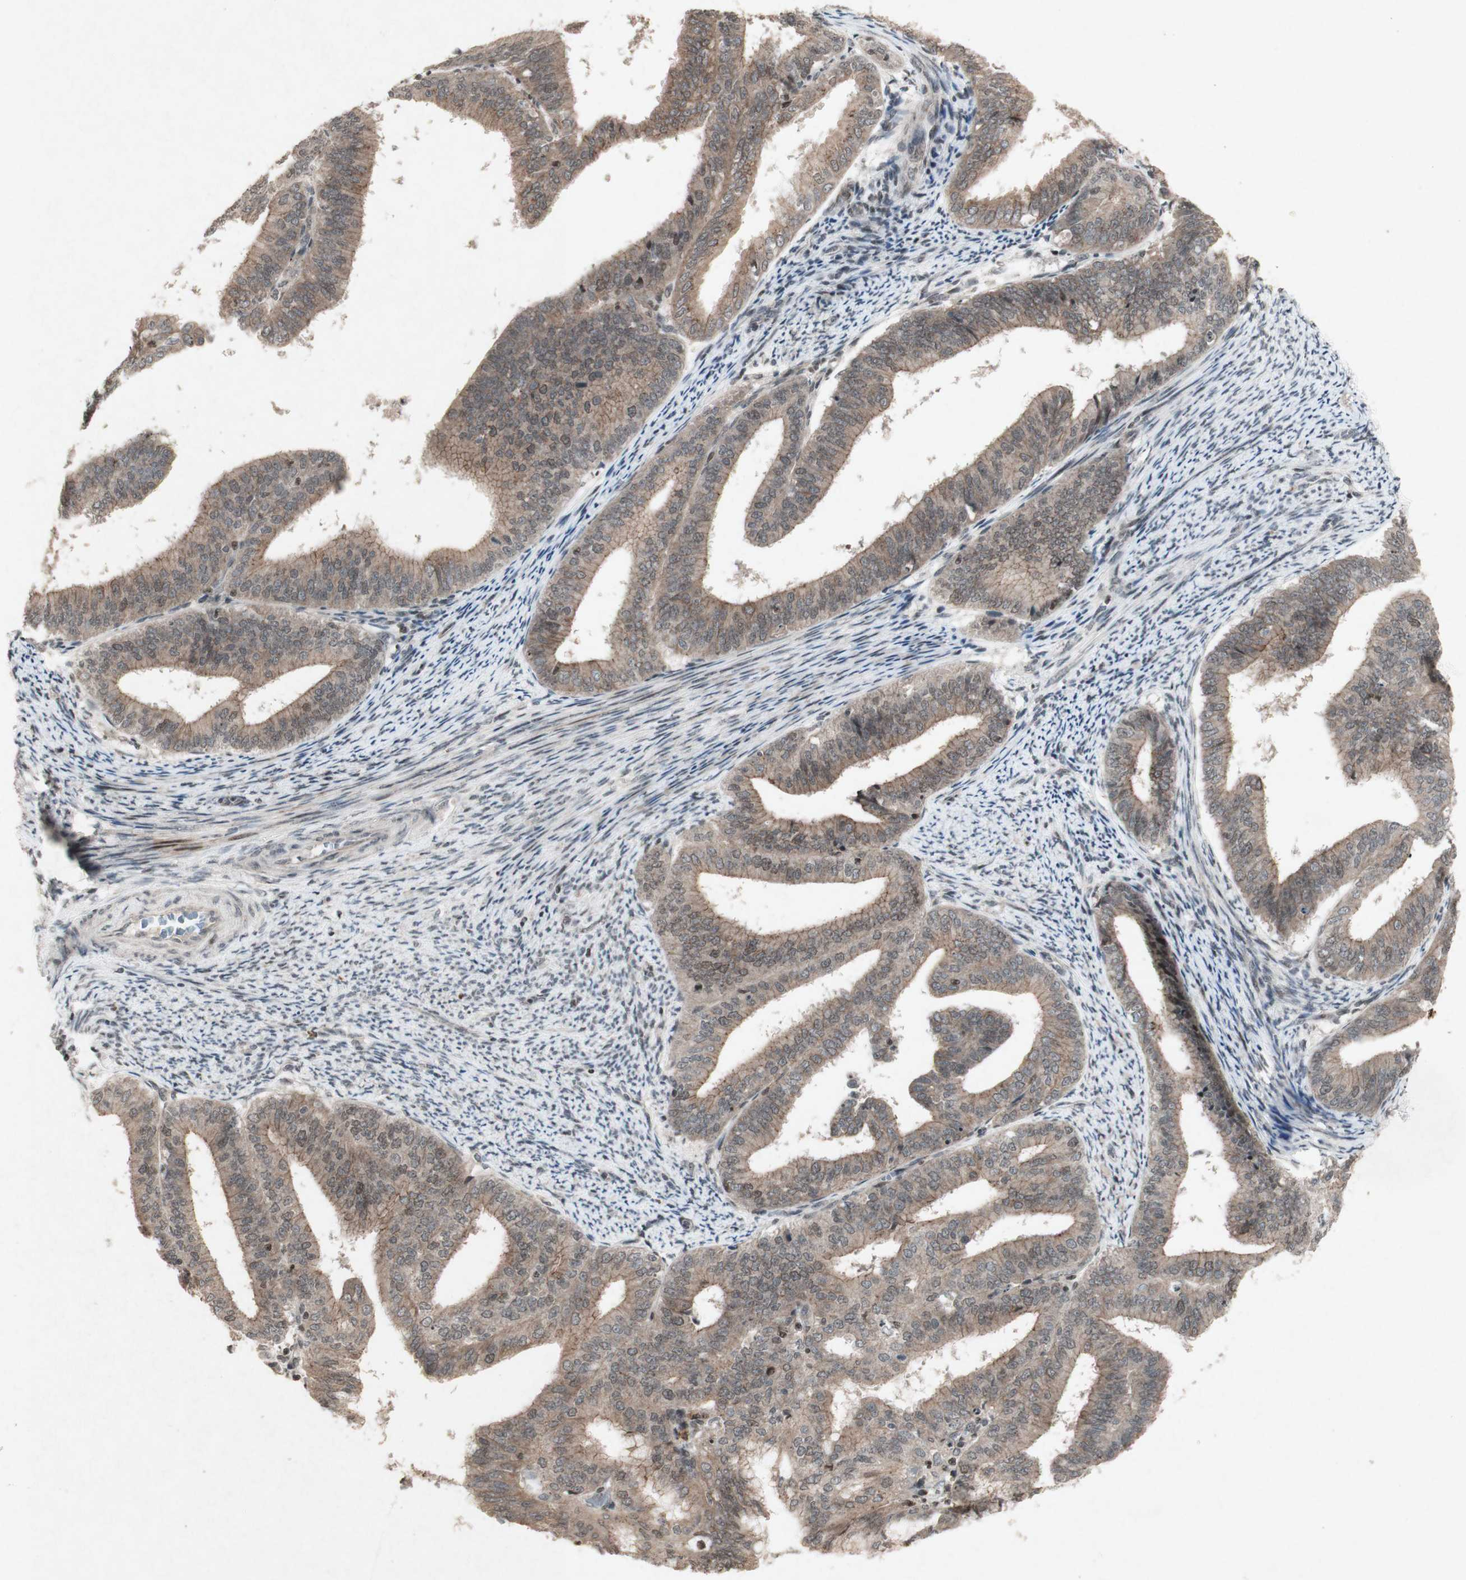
{"staining": {"intensity": "weak", "quantity": ">75%", "location": "cytoplasmic/membranous"}, "tissue": "endometrial cancer", "cell_type": "Tumor cells", "image_type": "cancer", "snomed": [{"axis": "morphology", "description": "Adenocarcinoma, NOS"}, {"axis": "topography", "description": "Endometrium"}], "caption": "A micrograph showing weak cytoplasmic/membranous expression in about >75% of tumor cells in adenocarcinoma (endometrial), as visualized by brown immunohistochemical staining.", "gene": "PLXNA1", "patient": {"sex": "female", "age": 63}}